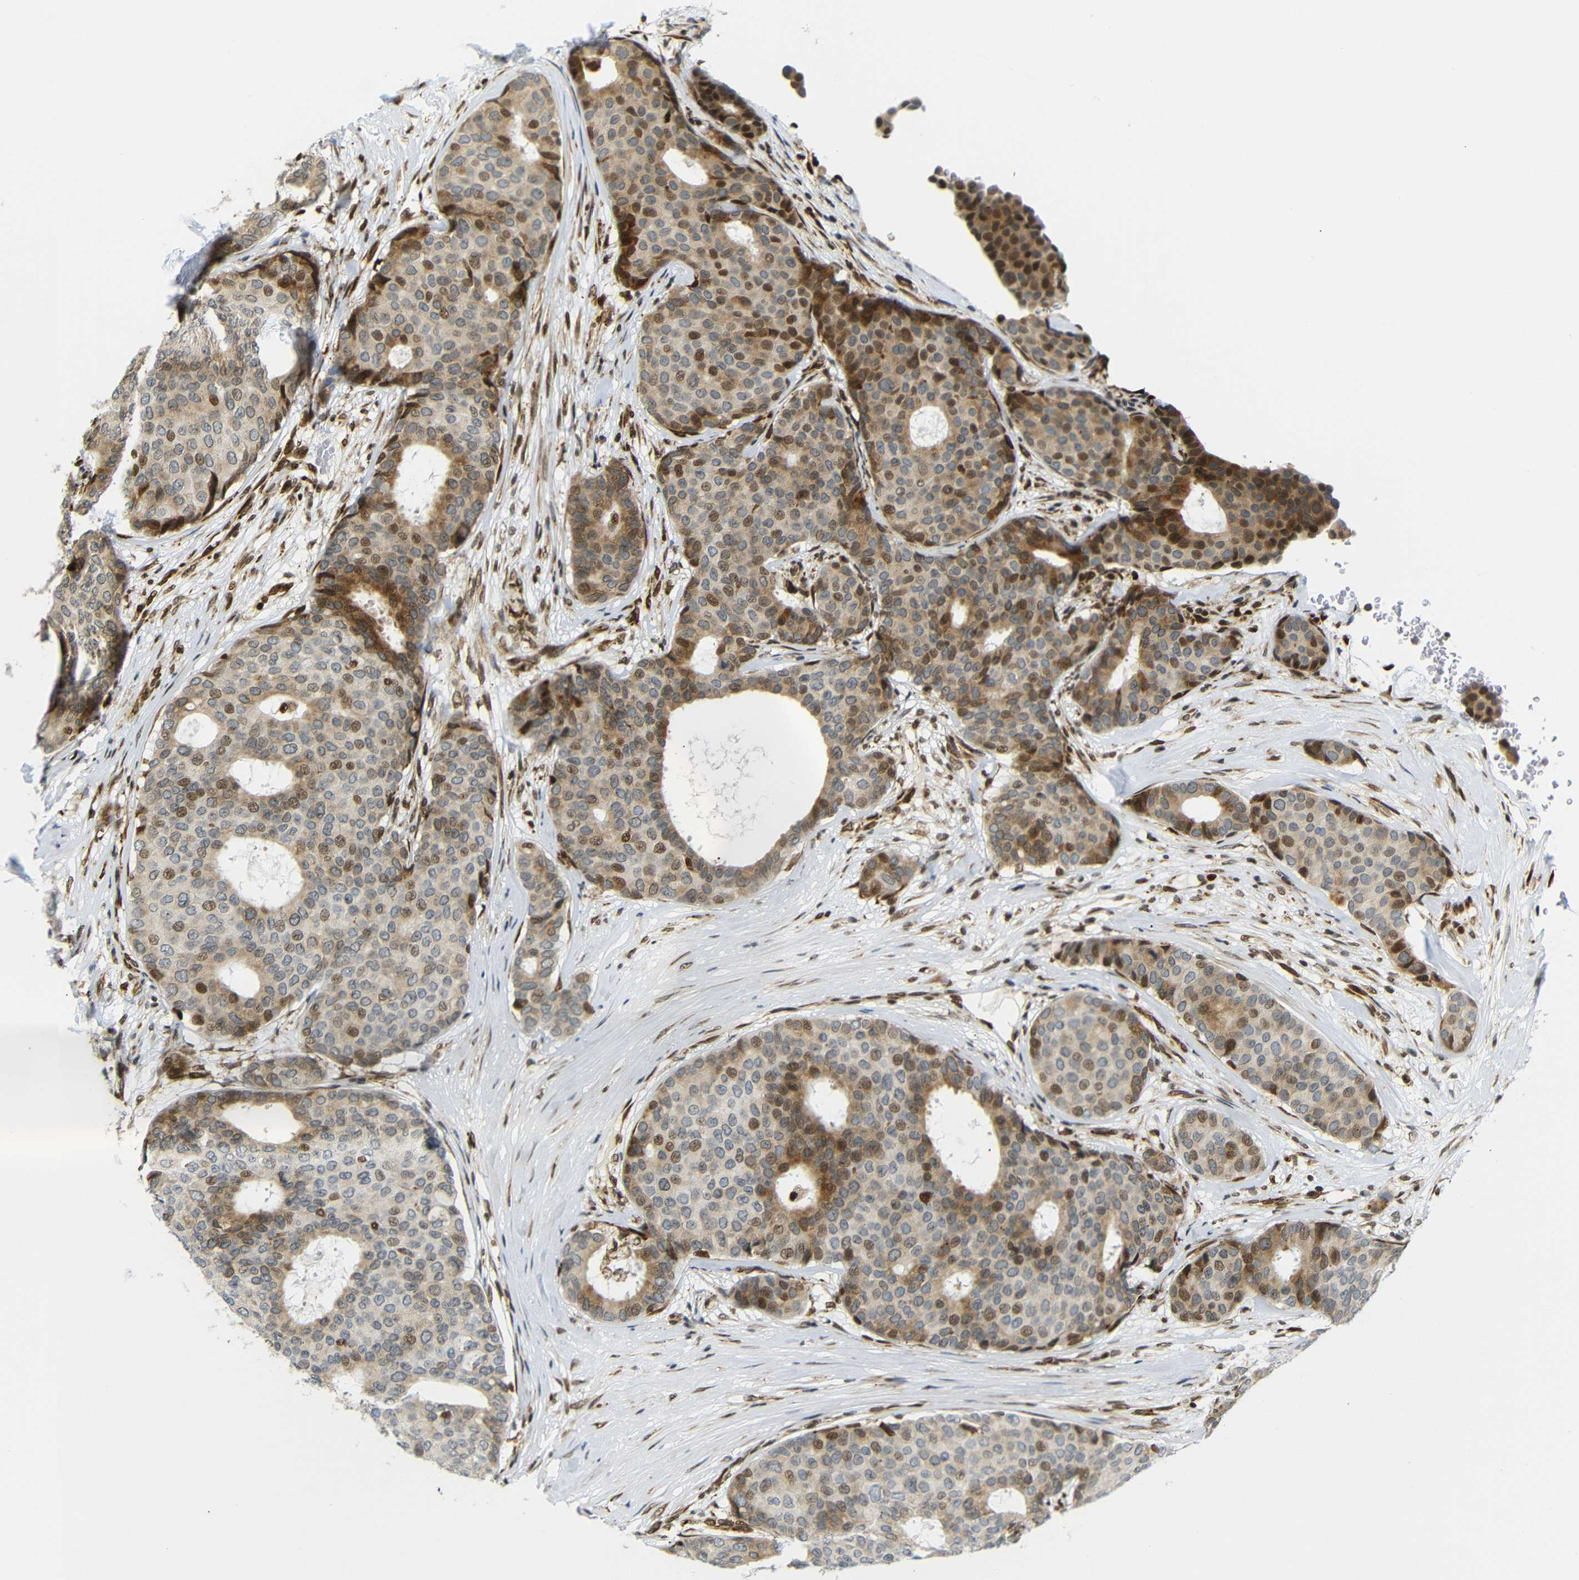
{"staining": {"intensity": "moderate", "quantity": ">75%", "location": "cytoplasmic/membranous,nuclear"}, "tissue": "breast cancer", "cell_type": "Tumor cells", "image_type": "cancer", "snomed": [{"axis": "morphology", "description": "Duct carcinoma"}, {"axis": "topography", "description": "Breast"}], "caption": "Tumor cells reveal medium levels of moderate cytoplasmic/membranous and nuclear expression in about >75% of cells in human breast cancer. The protein is shown in brown color, while the nuclei are stained blue.", "gene": "SPCS2", "patient": {"sex": "female", "age": 75}}